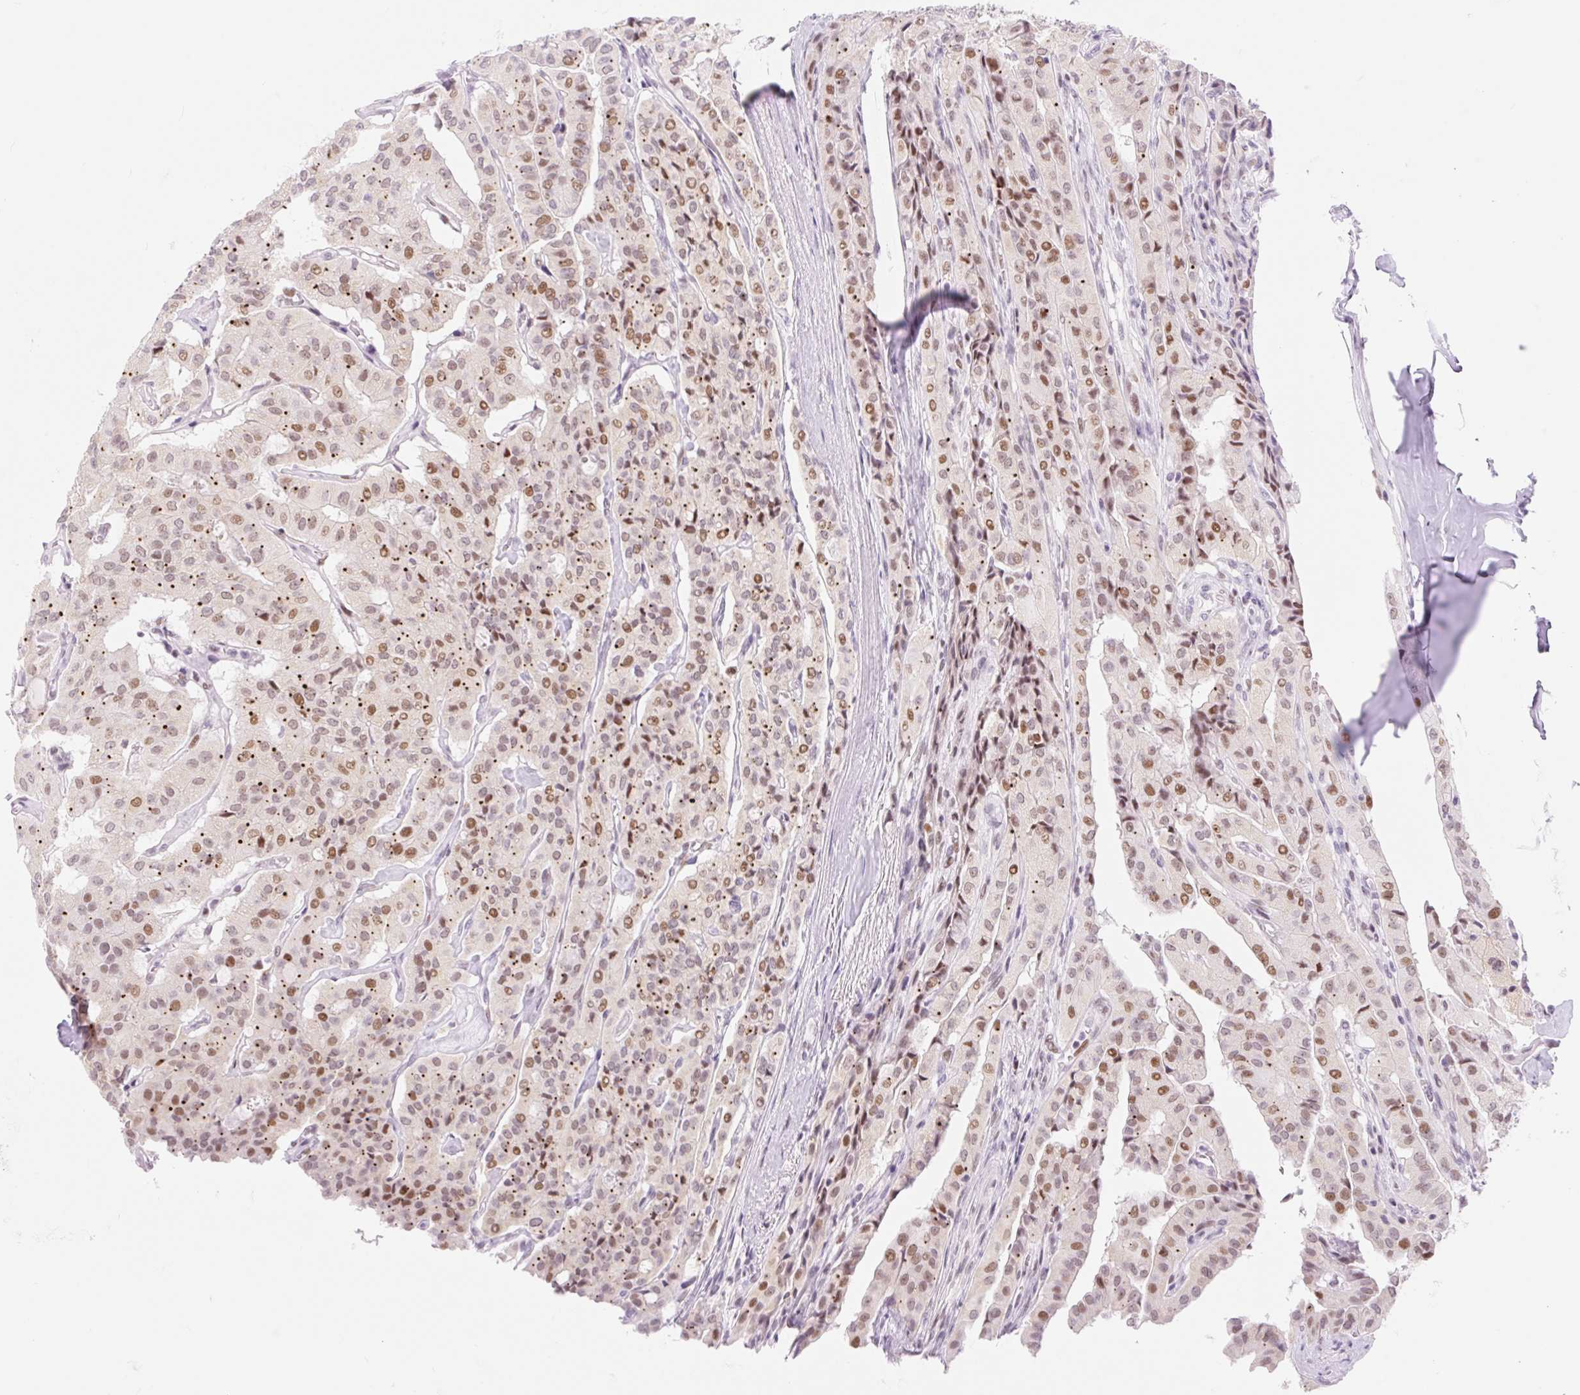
{"staining": {"intensity": "moderate", "quantity": ">75%", "location": "nuclear"}, "tissue": "thyroid cancer", "cell_type": "Tumor cells", "image_type": "cancer", "snomed": [{"axis": "morphology", "description": "Papillary adenocarcinoma, NOS"}, {"axis": "topography", "description": "Thyroid gland"}], "caption": "Papillary adenocarcinoma (thyroid) stained with a brown dye reveals moderate nuclear positive positivity in approximately >75% of tumor cells.", "gene": "H2BW1", "patient": {"sex": "female", "age": 59}}